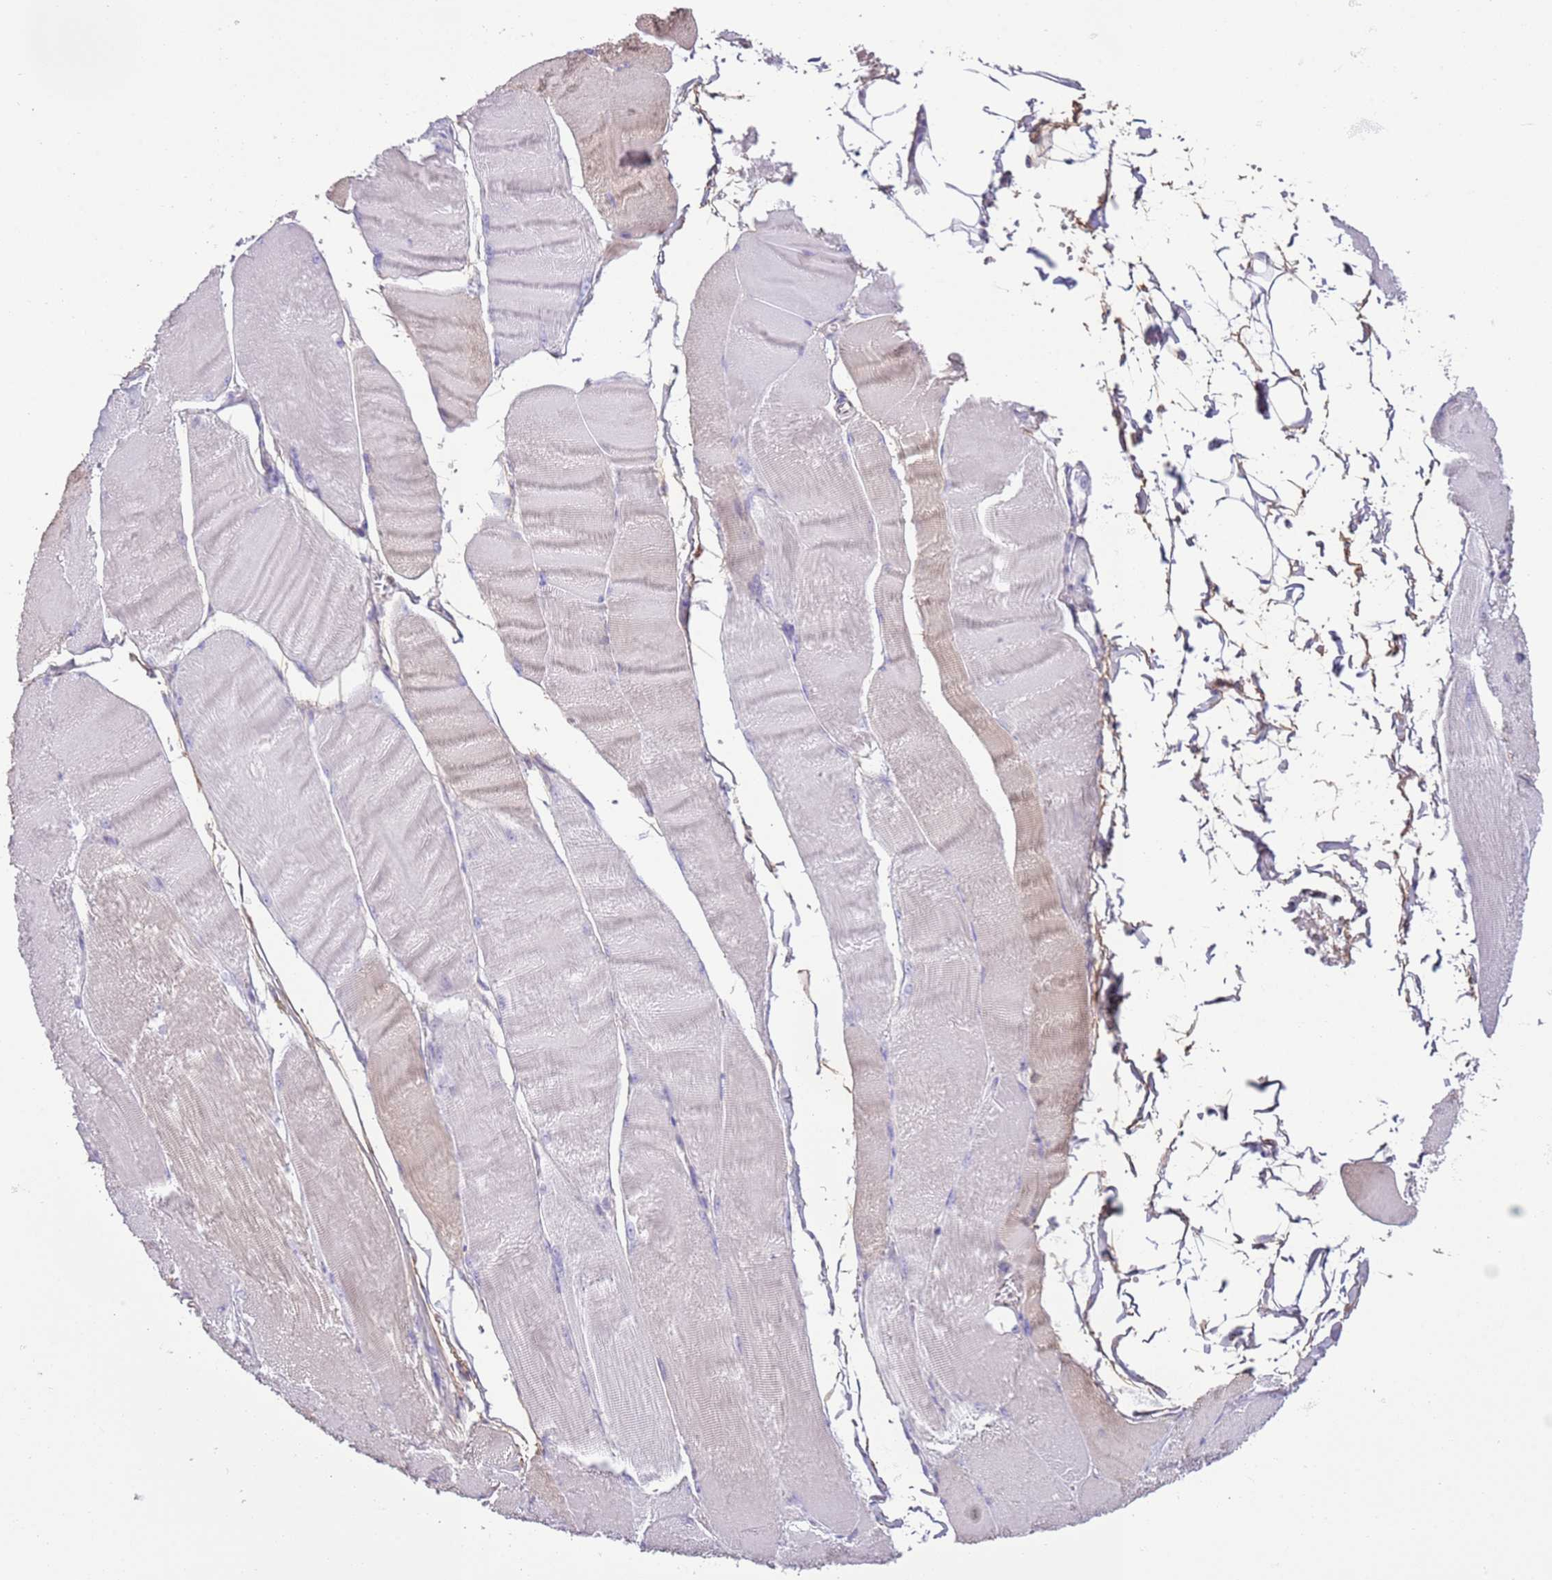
{"staining": {"intensity": "weak", "quantity": "25%-75%", "location": "cytoplasmic/membranous"}, "tissue": "skeletal muscle", "cell_type": "Myocytes", "image_type": "normal", "snomed": [{"axis": "morphology", "description": "Normal tissue, NOS"}, {"axis": "morphology", "description": "Basal cell carcinoma"}, {"axis": "topography", "description": "Skeletal muscle"}], "caption": "This histopathology image demonstrates immunohistochemistry staining of unremarkable human skeletal muscle, with low weak cytoplasmic/membranous staining in about 25%-75% of myocytes.", "gene": "OAF", "patient": {"sex": "female", "age": 64}}